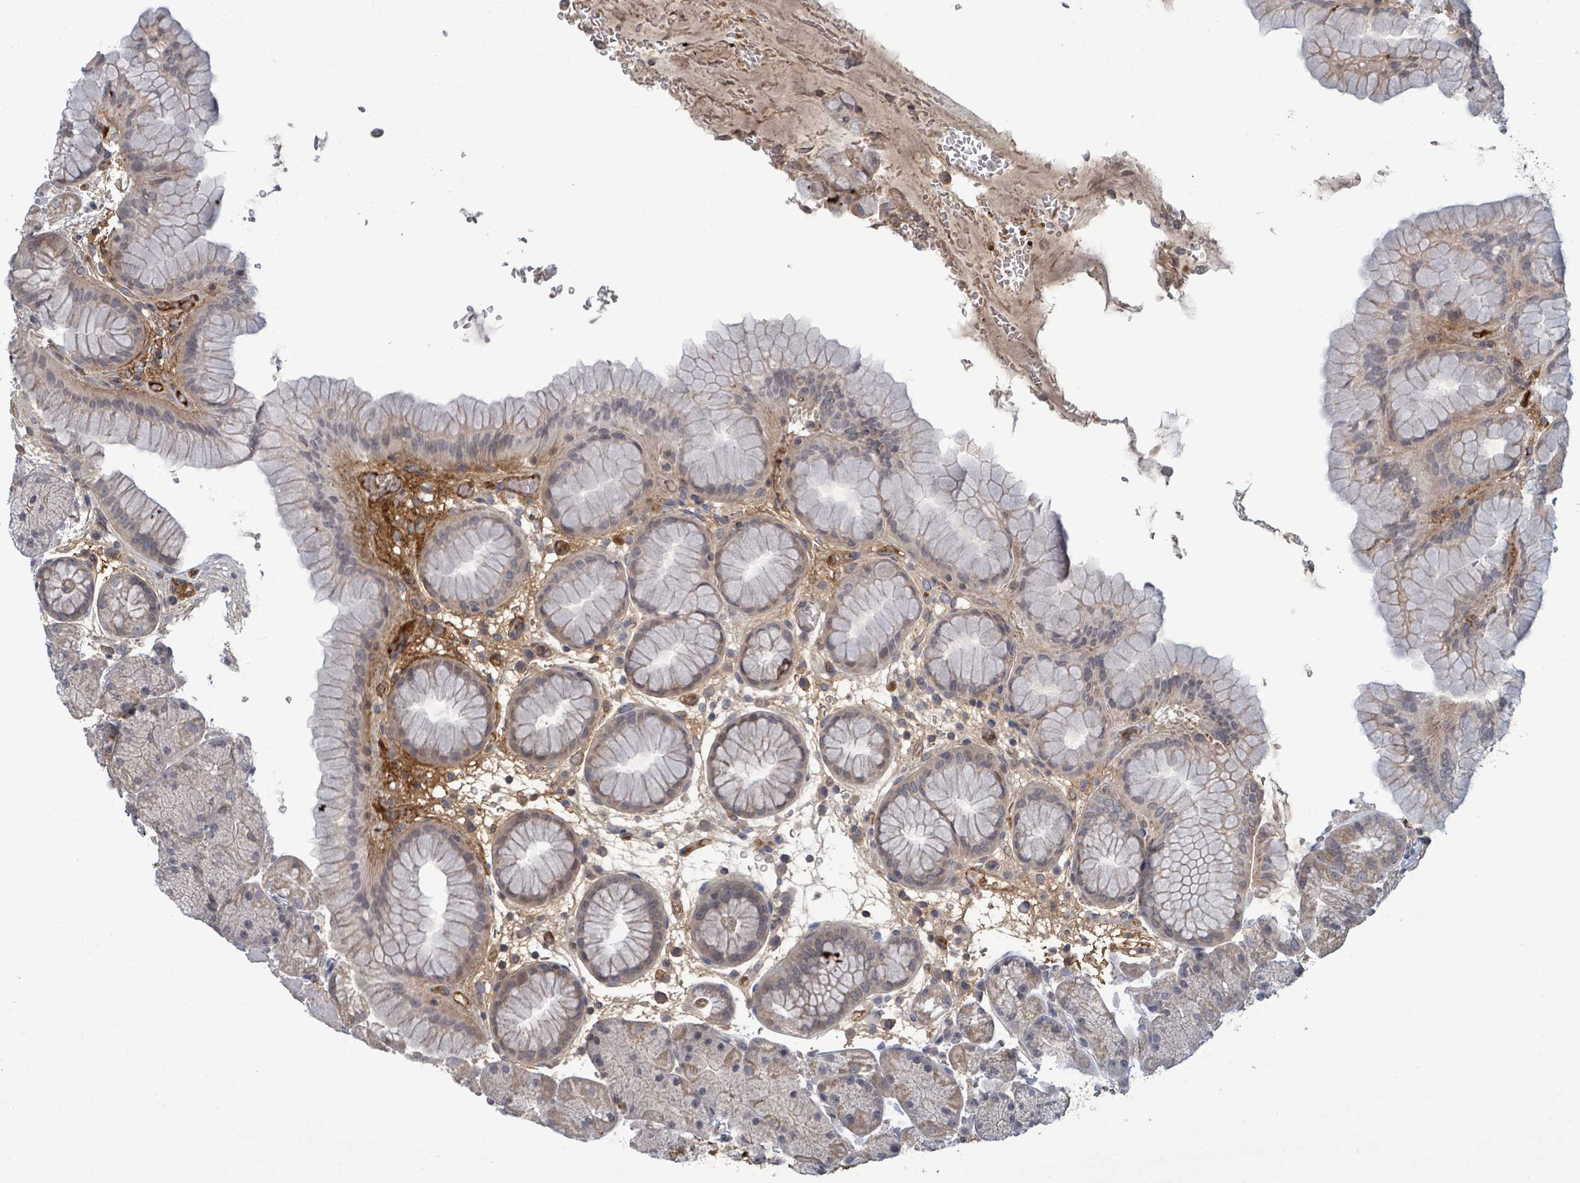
{"staining": {"intensity": "negative", "quantity": "none", "location": "none"}, "tissue": "stomach", "cell_type": "Glandular cells", "image_type": "normal", "snomed": [{"axis": "morphology", "description": "Normal tissue, NOS"}, {"axis": "topography", "description": "Stomach, upper"}, {"axis": "topography", "description": "Stomach, lower"}], "caption": "IHC of unremarkable human stomach exhibits no staining in glandular cells.", "gene": "GRM8", "patient": {"sex": "male", "age": 67}}